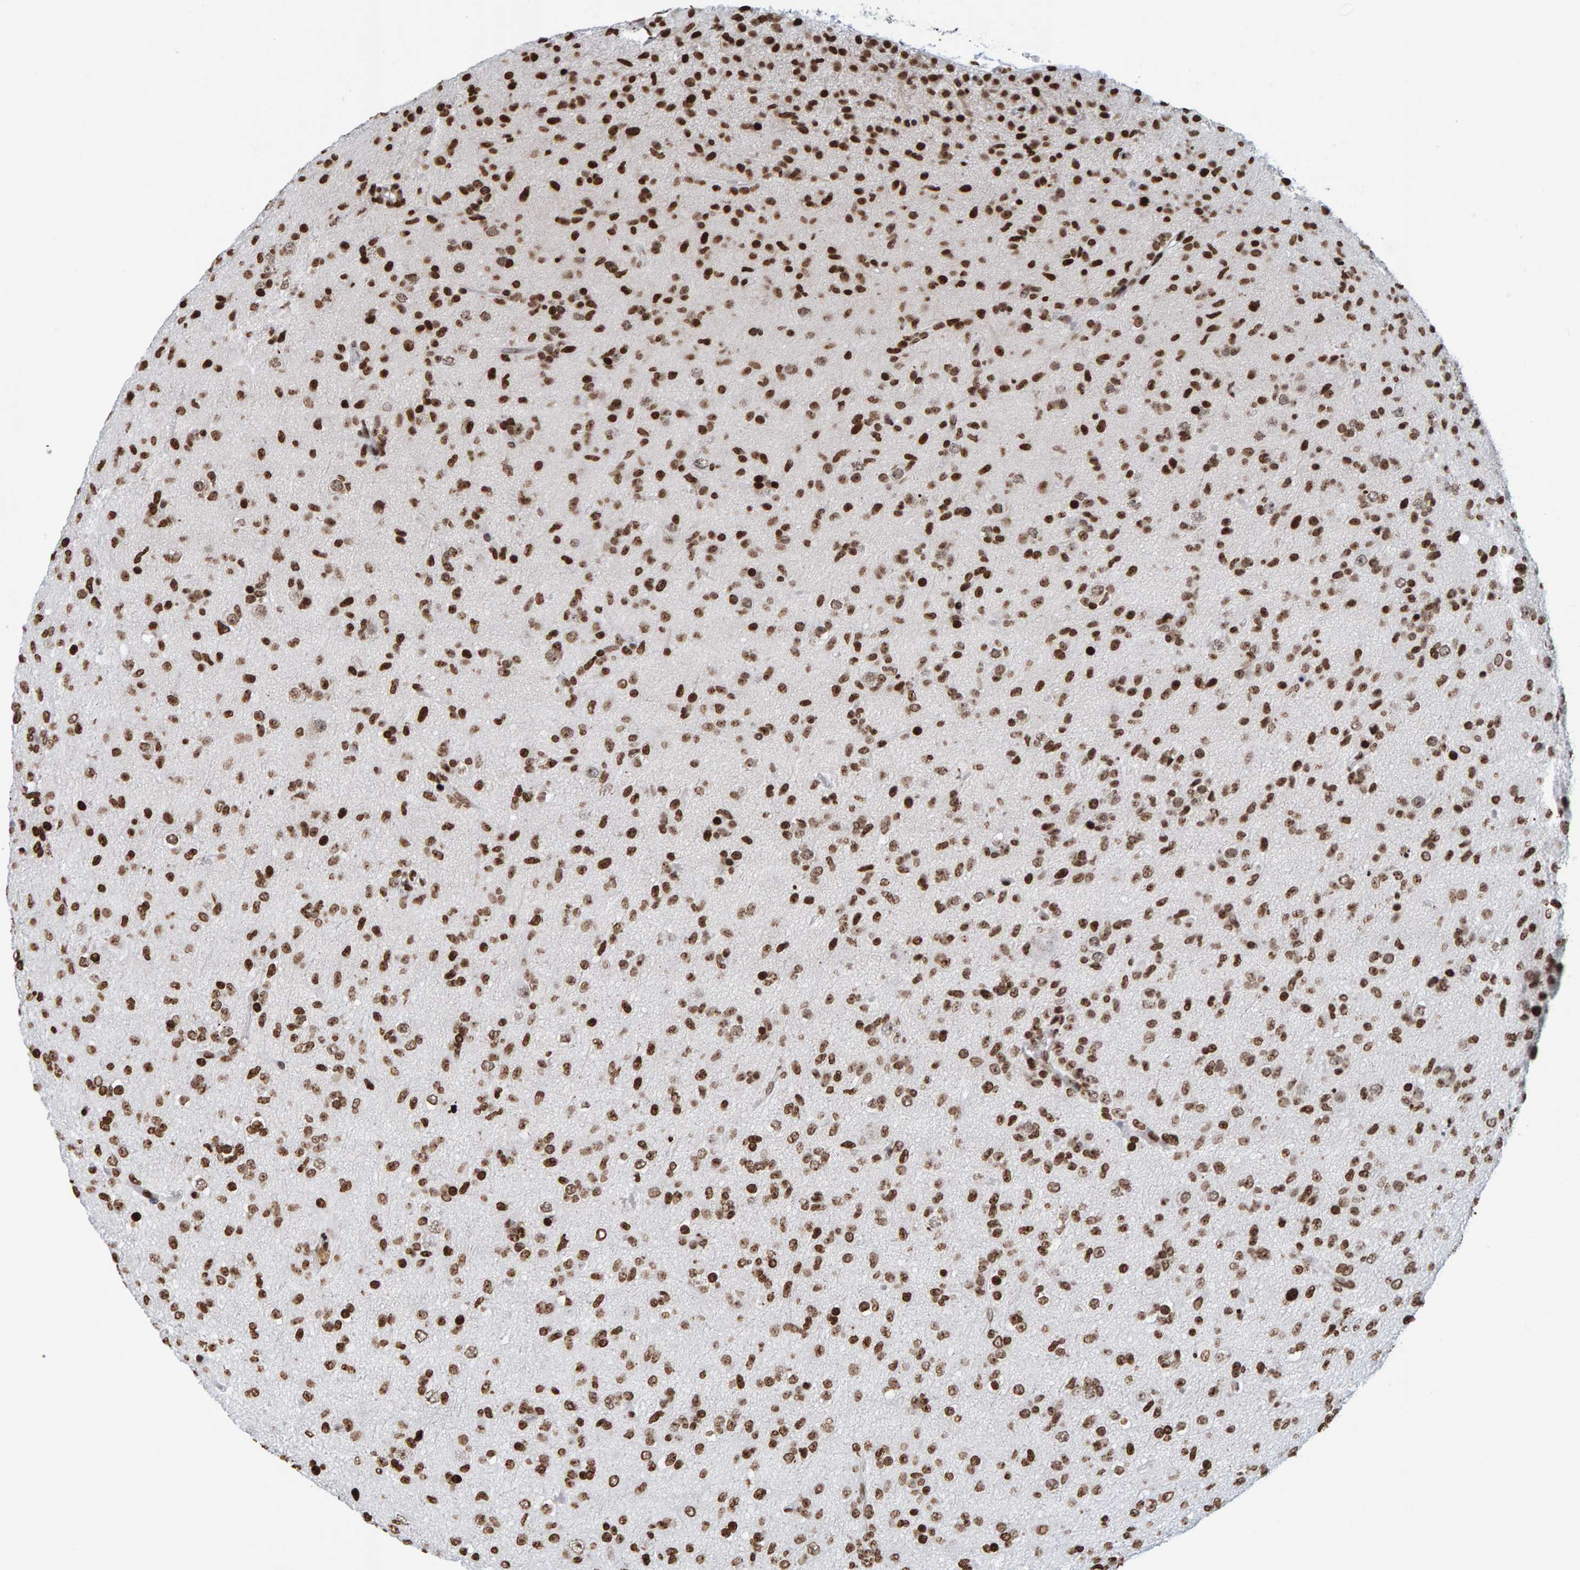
{"staining": {"intensity": "strong", "quantity": ">75%", "location": "nuclear"}, "tissue": "glioma", "cell_type": "Tumor cells", "image_type": "cancer", "snomed": [{"axis": "morphology", "description": "Glioma, malignant, Low grade"}, {"axis": "topography", "description": "Brain"}], "caption": "Tumor cells exhibit high levels of strong nuclear expression in about >75% of cells in human malignant low-grade glioma.", "gene": "BRF2", "patient": {"sex": "male", "age": 65}}